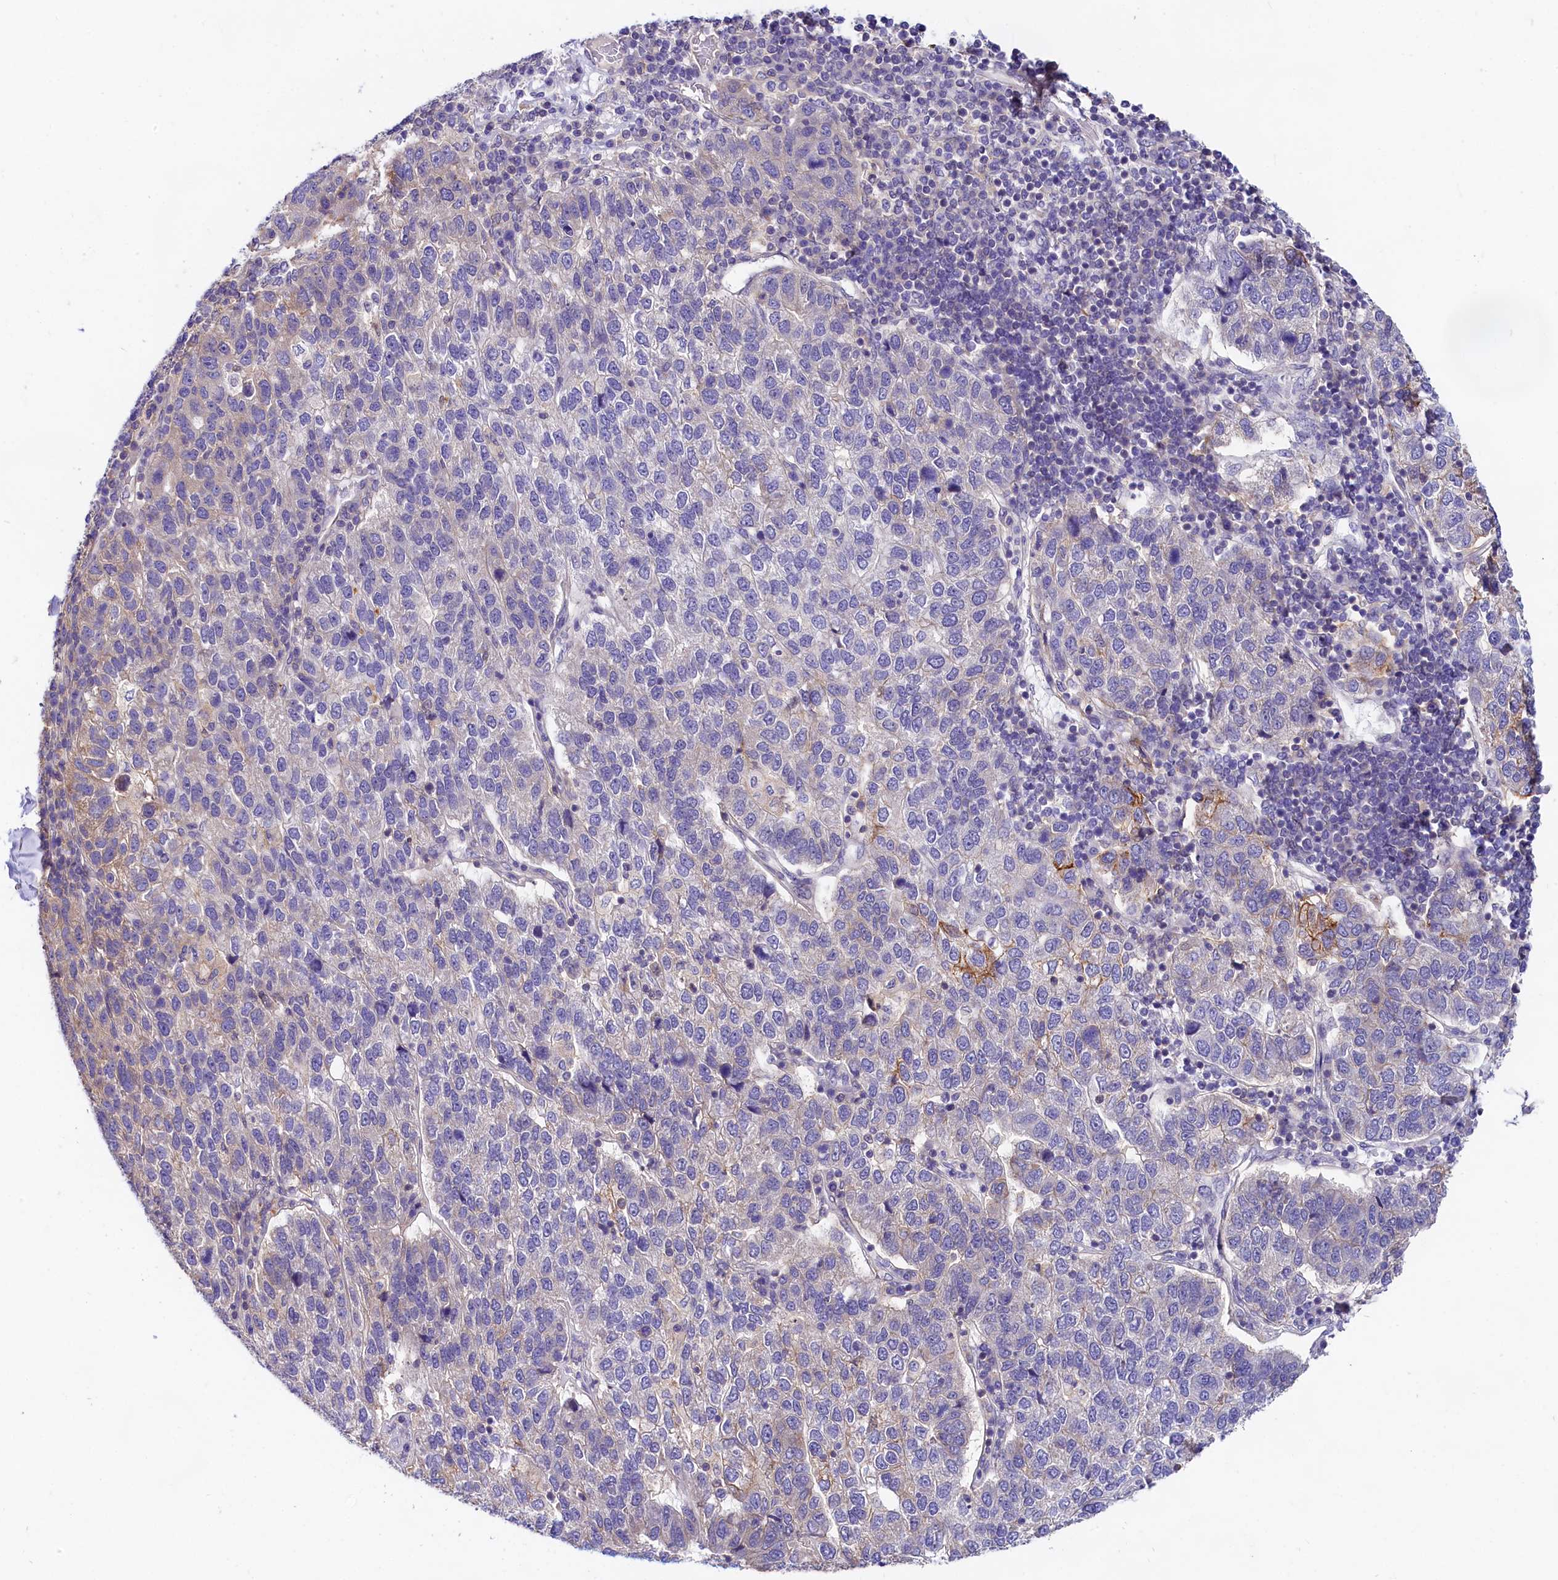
{"staining": {"intensity": "moderate", "quantity": "<25%", "location": "cytoplasmic/membranous"}, "tissue": "pancreatic cancer", "cell_type": "Tumor cells", "image_type": "cancer", "snomed": [{"axis": "morphology", "description": "Adenocarcinoma, NOS"}, {"axis": "topography", "description": "Pancreas"}], "caption": "This micrograph shows immunohistochemistry staining of pancreatic cancer (adenocarcinoma), with low moderate cytoplasmic/membranous staining in approximately <25% of tumor cells.", "gene": "OAS3", "patient": {"sex": "female", "age": 61}}